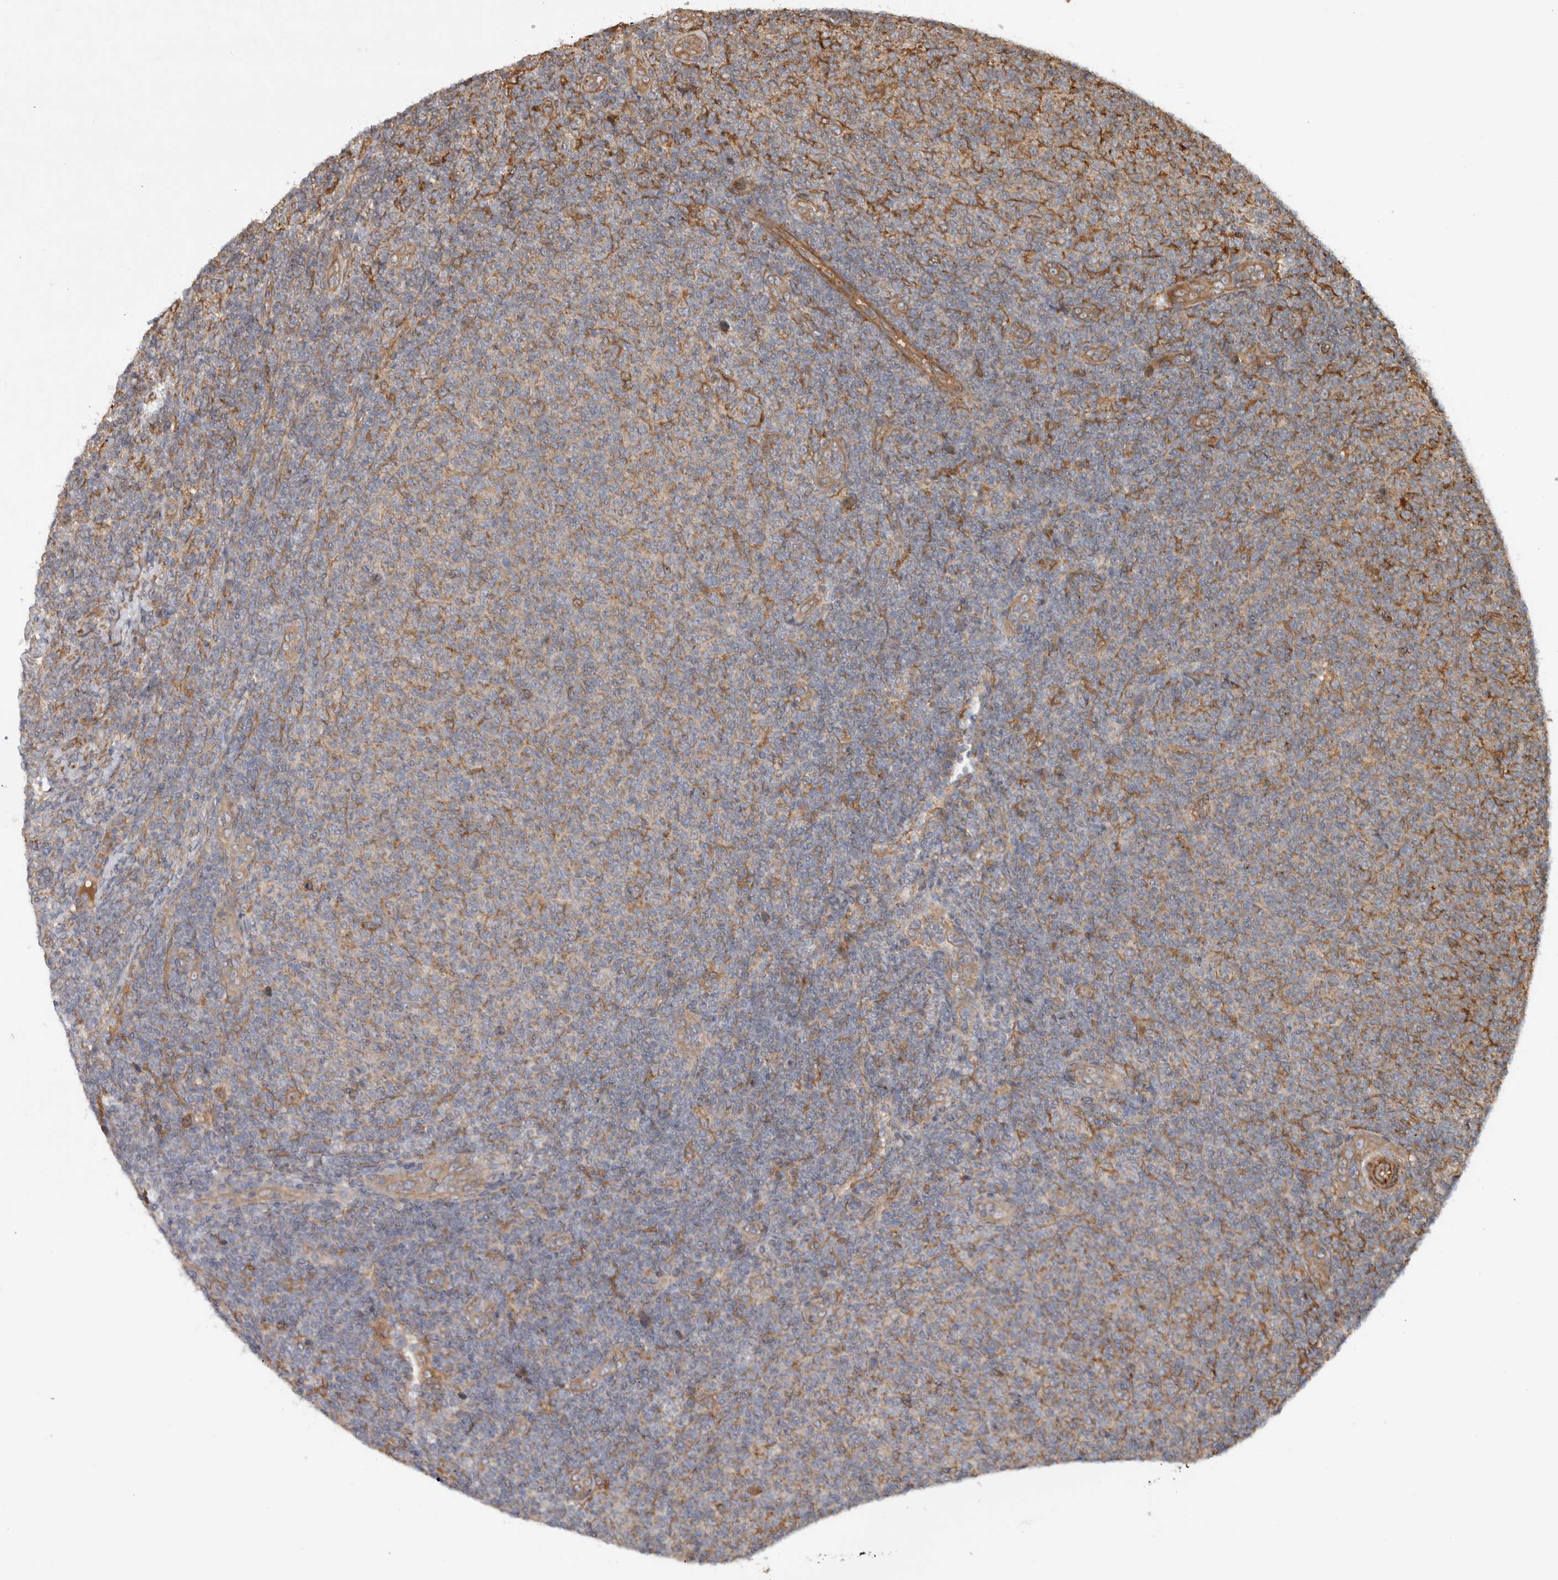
{"staining": {"intensity": "weak", "quantity": "25%-75%", "location": "cytoplasmic/membranous"}, "tissue": "lymphoma", "cell_type": "Tumor cells", "image_type": "cancer", "snomed": [{"axis": "morphology", "description": "Malignant lymphoma, non-Hodgkin's type, Low grade"}, {"axis": "topography", "description": "Lymph node"}], "caption": "Low-grade malignant lymphoma, non-Hodgkin's type stained for a protein displays weak cytoplasmic/membranous positivity in tumor cells.", "gene": "TUBD1", "patient": {"sex": "male", "age": 66}}